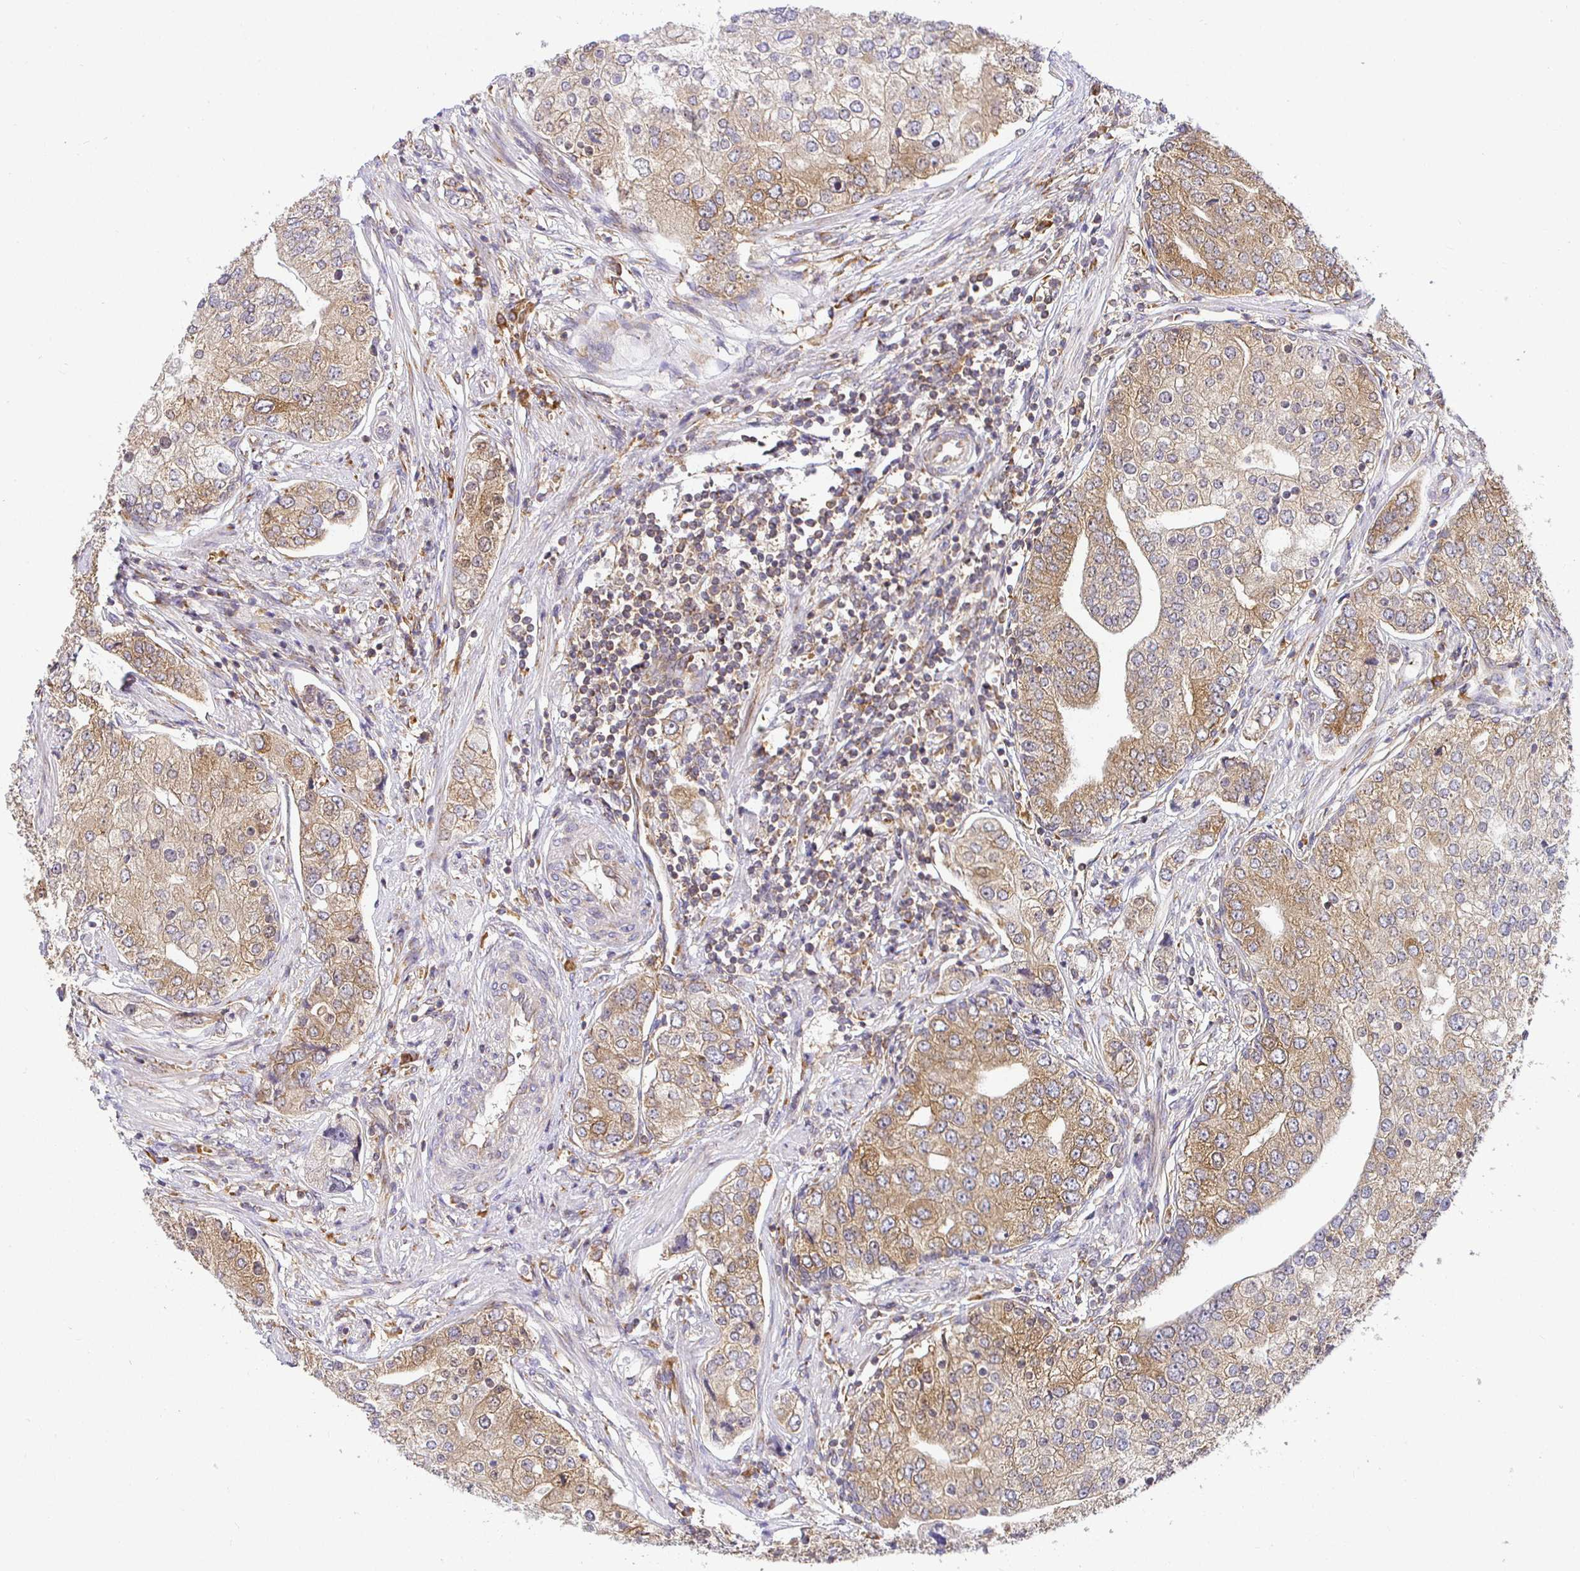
{"staining": {"intensity": "moderate", "quantity": ">75%", "location": "cytoplasmic/membranous"}, "tissue": "prostate cancer", "cell_type": "Tumor cells", "image_type": "cancer", "snomed": [{"axis": "morphology", "description": "Adenocarcinoma, High grade"}, {"axis": "topography", "description": "Prostate"}], "caption": "The image demonstrates staining of prostate cancer, revealing moderate cytoplasmic/membranous protein positivity (brown color) within tumor cells.", "gene": "IRAK1", "patient": {"sex": "male", "age": 60}}